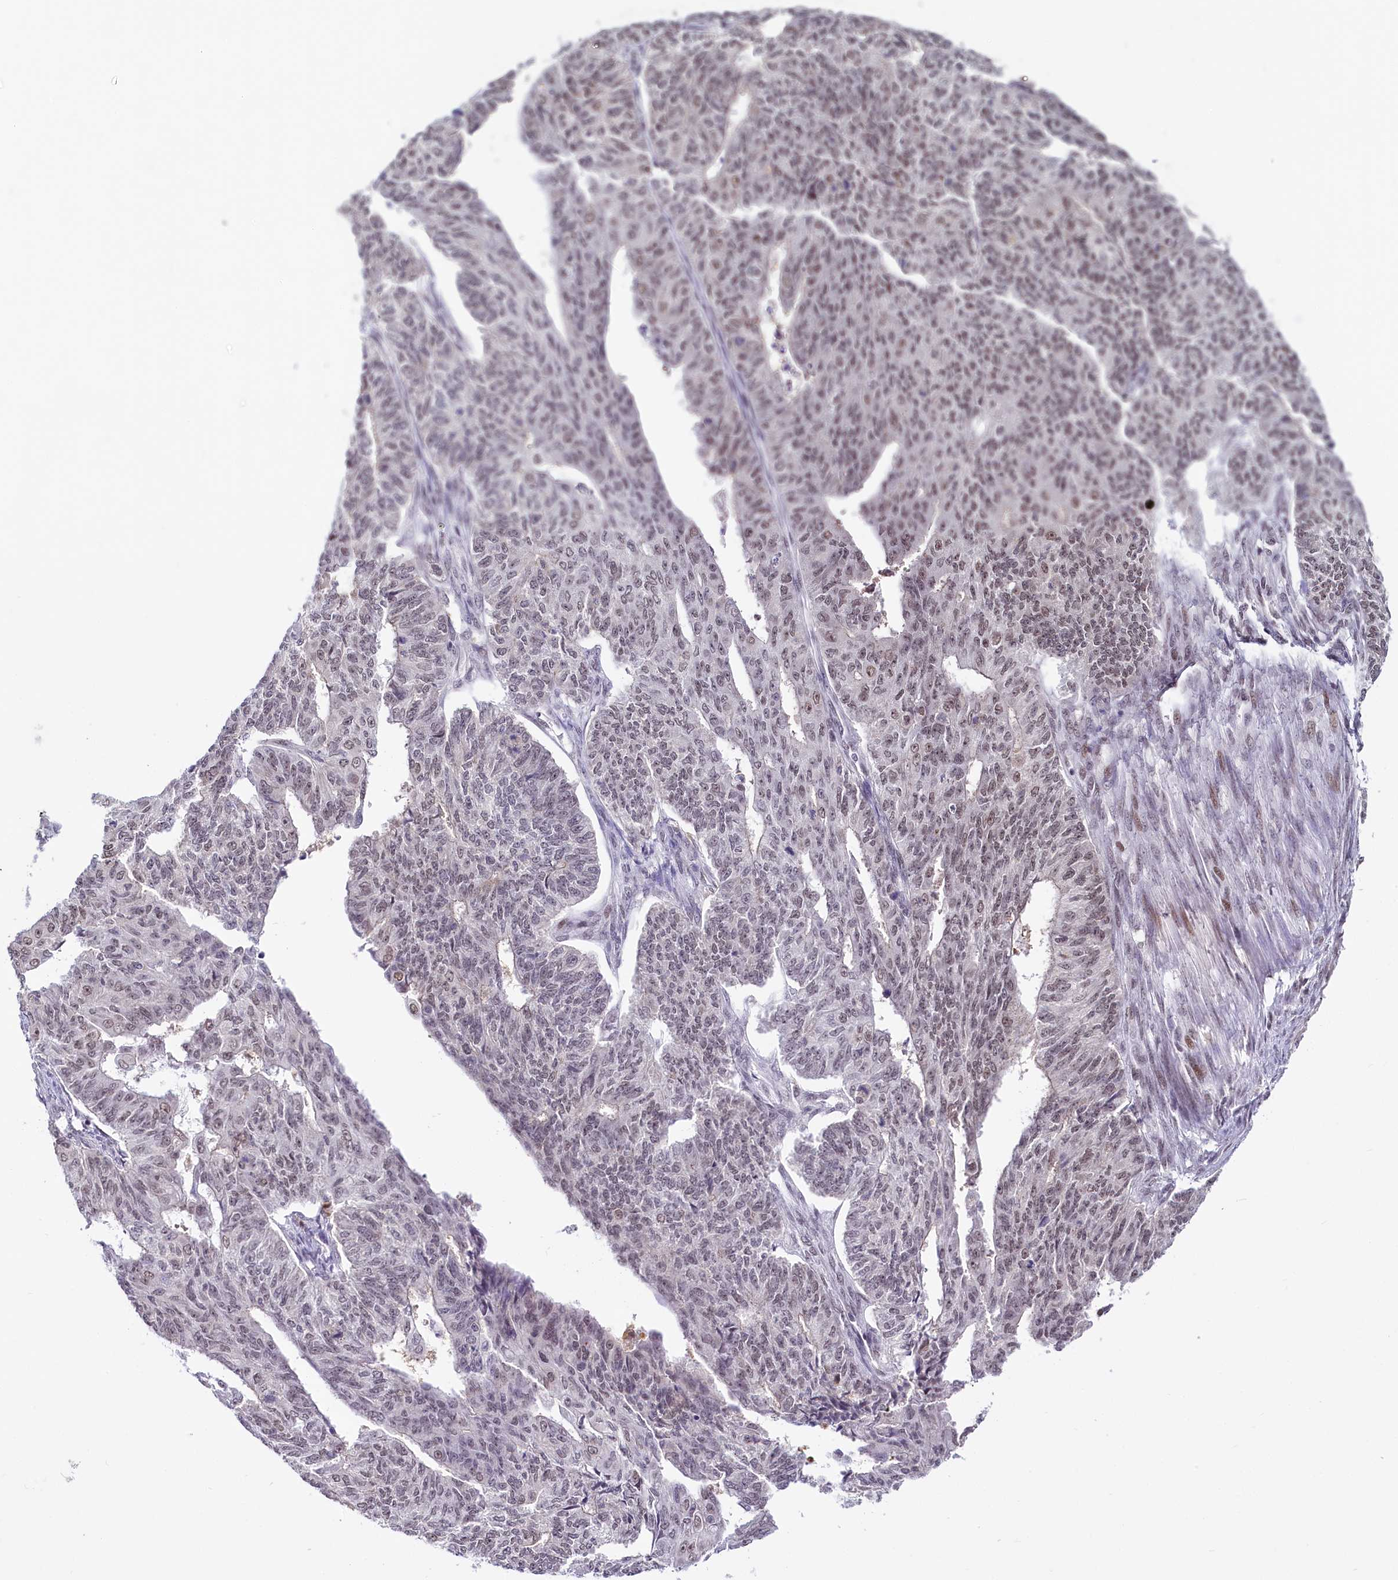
{"staining": {"intensity": "negative", "quantity": "none", "location": "none"}, "tissue": "endometrial cancer", "cell_type": "Tumor cells", "image_type": "cancer", "snomed": [{"axis": "morphology", "description": "Adenocarcinoma, NOS"}, {"axis": "topography", "description": "Endometrium"}], "caption": "Endometrial cancer was stained to show a protein in brown. There is no significant positivity in tumor cells.", "gene": "SCAF11", "patient": {"sex": "female", "age": 32}}